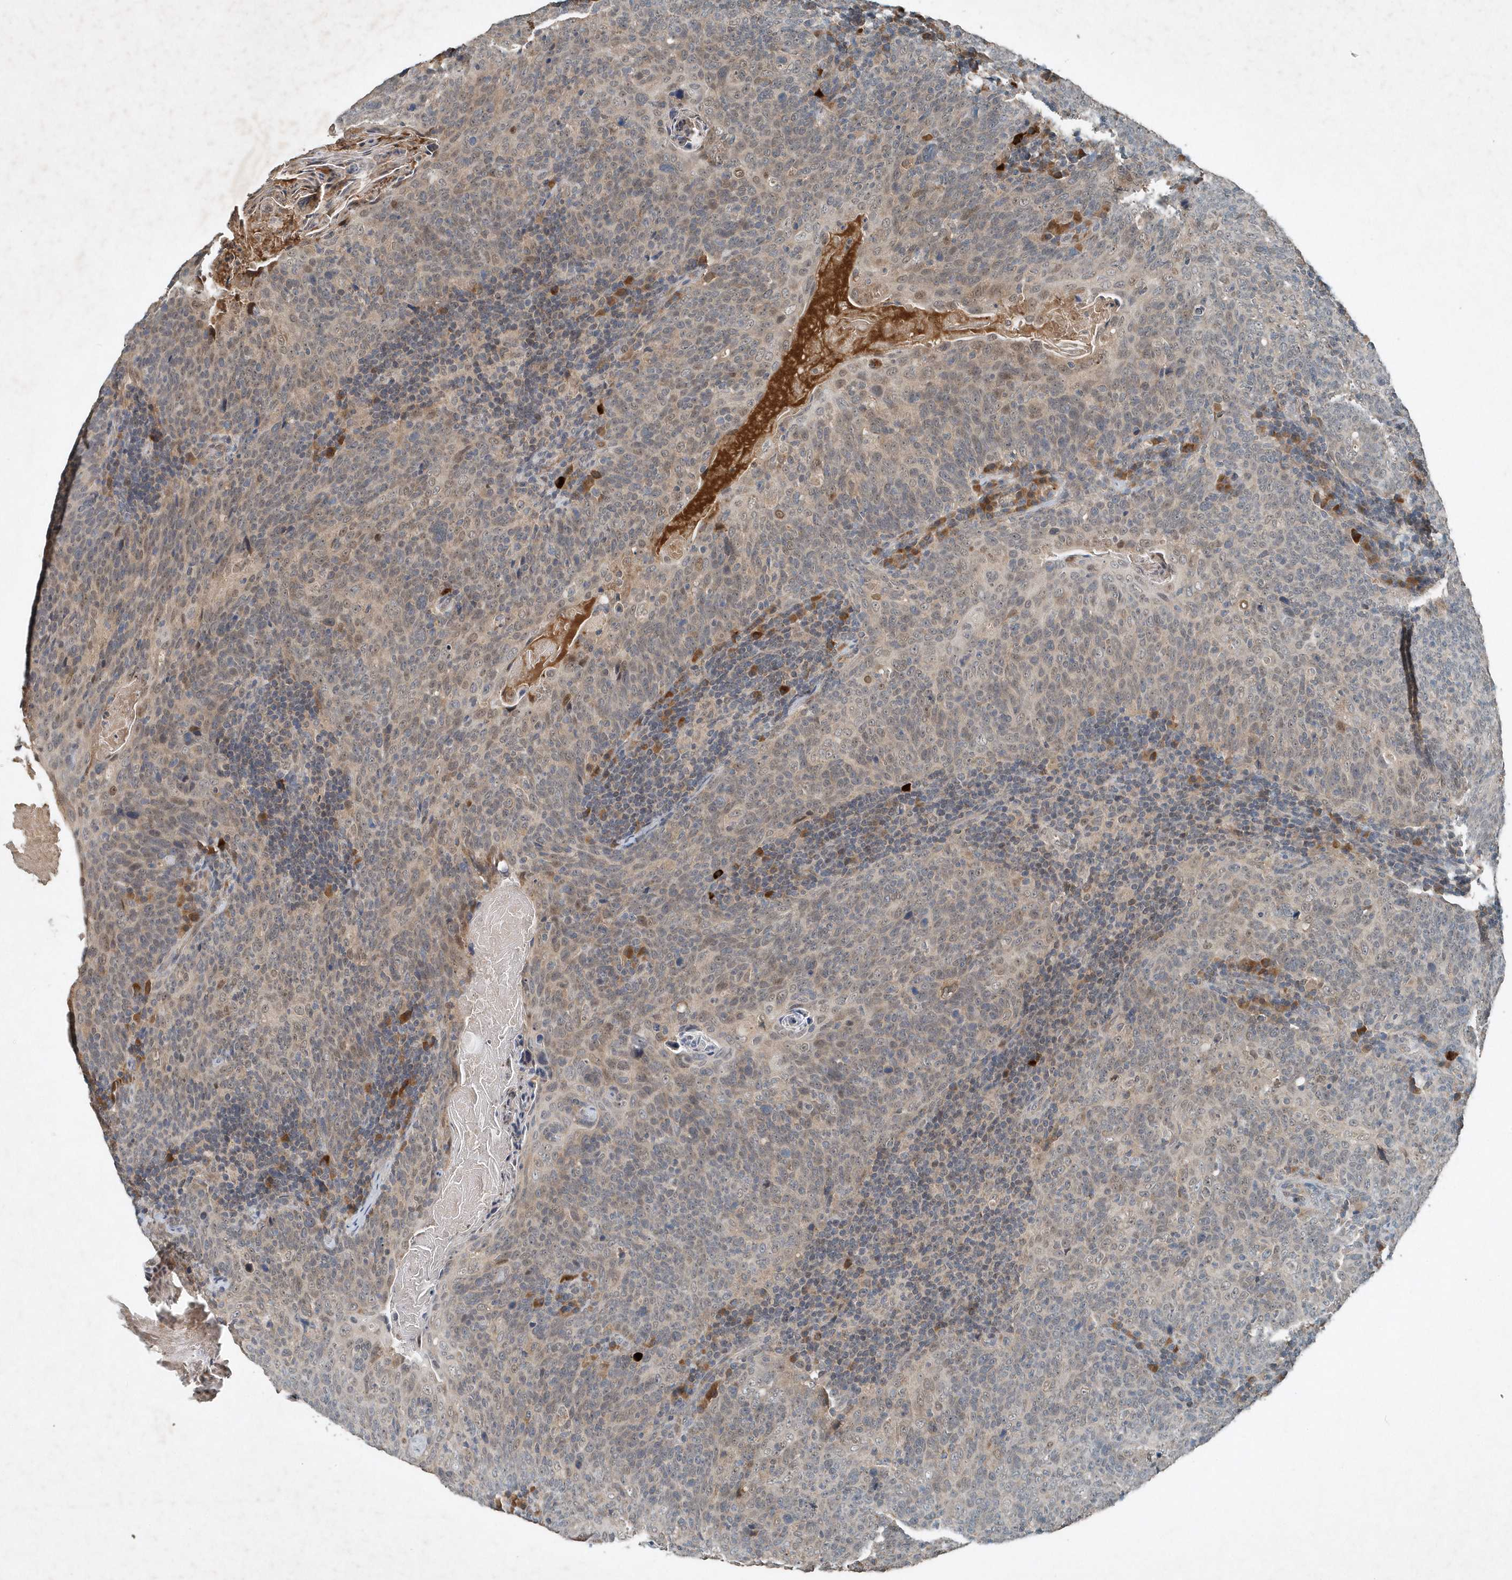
{"staining": {"intensity": "weak", "quantity": "<25%", "location": "cytoplasmic/membranous"}, "tissue": "head and neck cancer", "cell_type": "Tumor cells", "image_type": "cancer", "snomed": [{"axis": "morphology", "description": "Squamous cell carcinoma, NOS"}, {"axis": "morphology", "description": "Squamous cell carcinoma, metastatic, NOS"}, {"axis": "topography", "description": "Lymph node"}, {"axis": "topography", "description": "Head-Neck"}], "caption": "Photomicrograph shows no protein staining in tumor cells of head and neck cancer (squamous cell carcinoma) tissue. (Immunohistochemistry (ihc), brightfield microscopy, high magnification).", "gene": "SCFD2", "patient": {"sex": "male", "age": 62}}